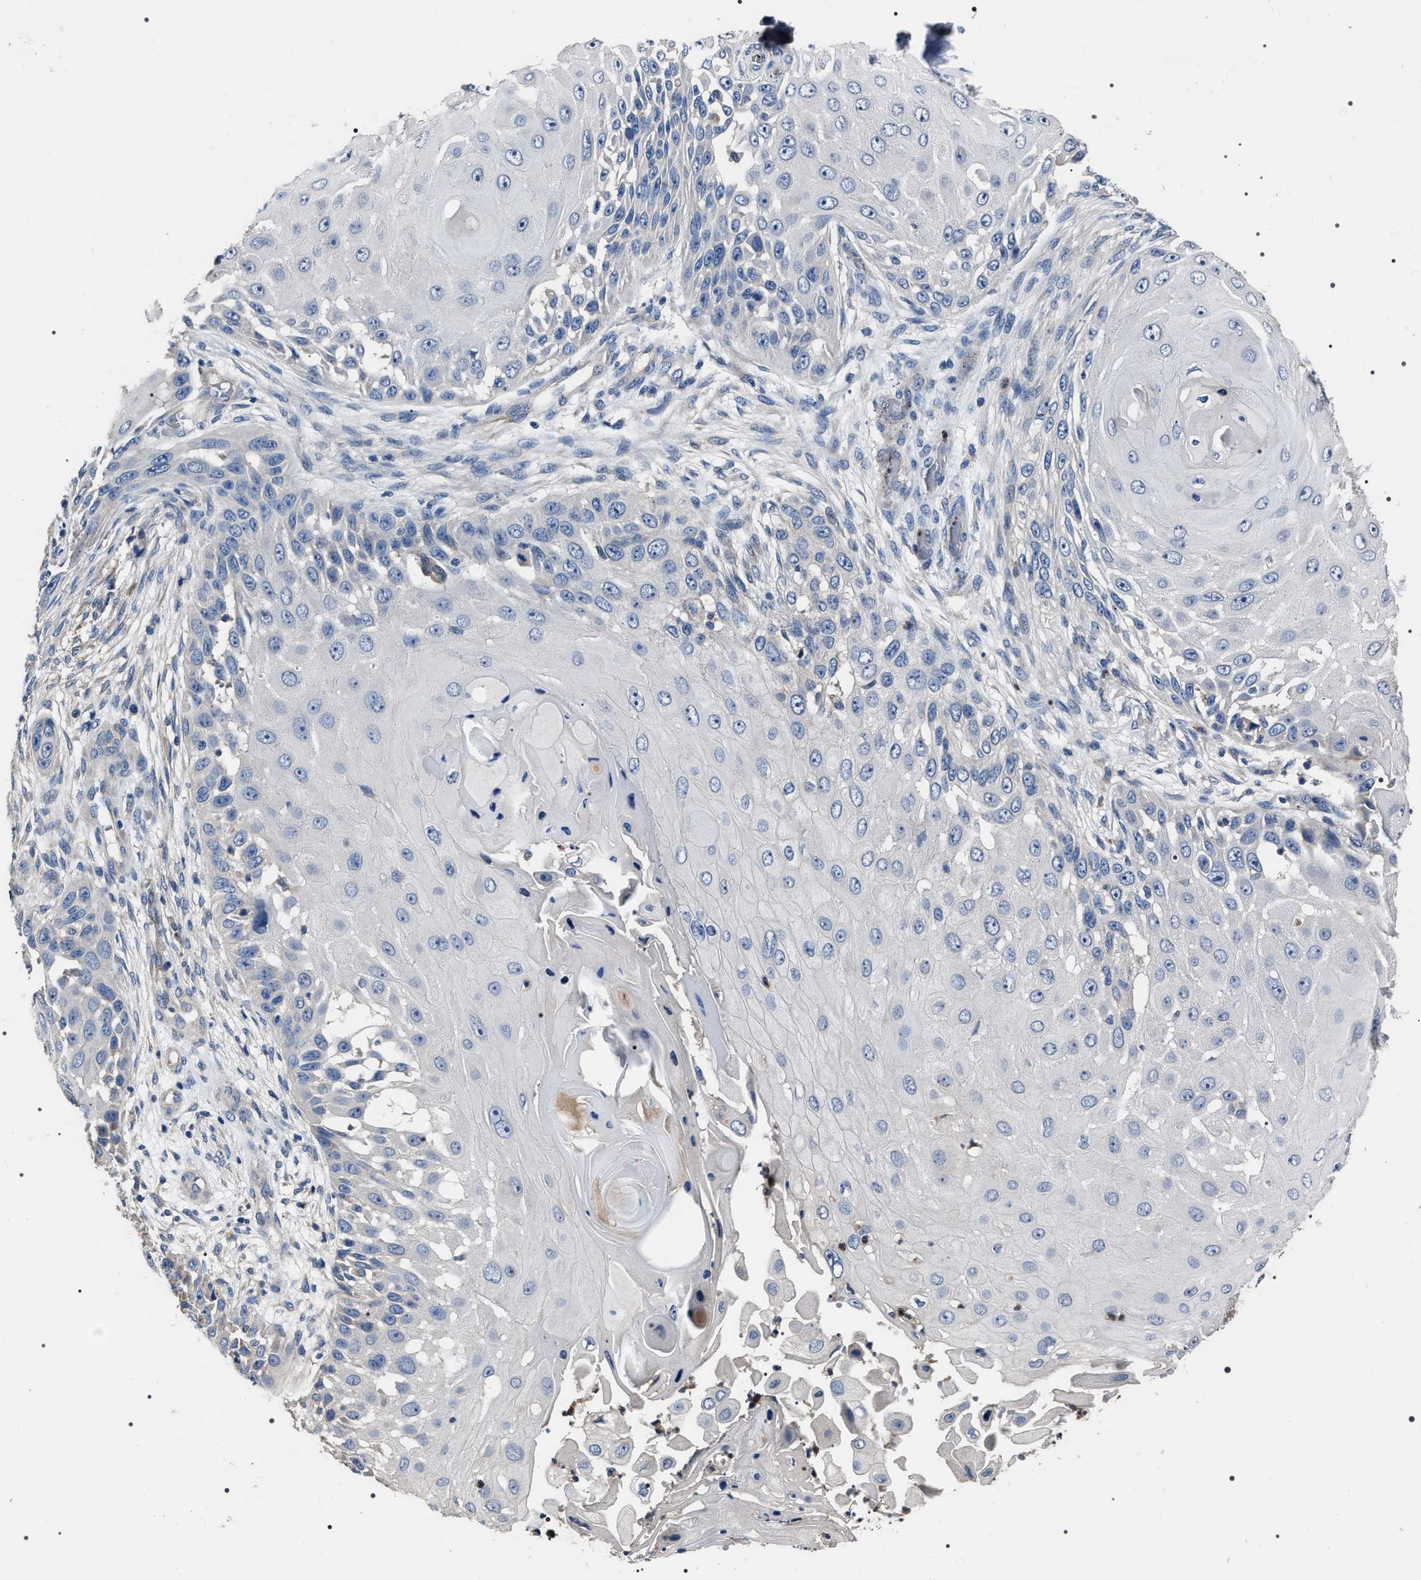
{"staining": {"intensity": "negative", "quantity": "none", "location": "none"}, "tissue": "skin cancer", "cell_type": "Tumor cells", "image_type": "cancer", "snomed": [{"axis": "morphology", "description": "Squamous cell carcinoma, NOS"}, {"axis": "topography", "description": "Skin"}], "caption": "The micrograph reveals no significant positivity in tumor cells of skin squamous cell carcinoma. The staining was performed using DAB to visualize the protein expression in brown, while the nuclei were stained in blue with hematoxylin (Magnification: 20x).", "gene": "TRIM54", "patient": {"sex": "female", "age": 44}}